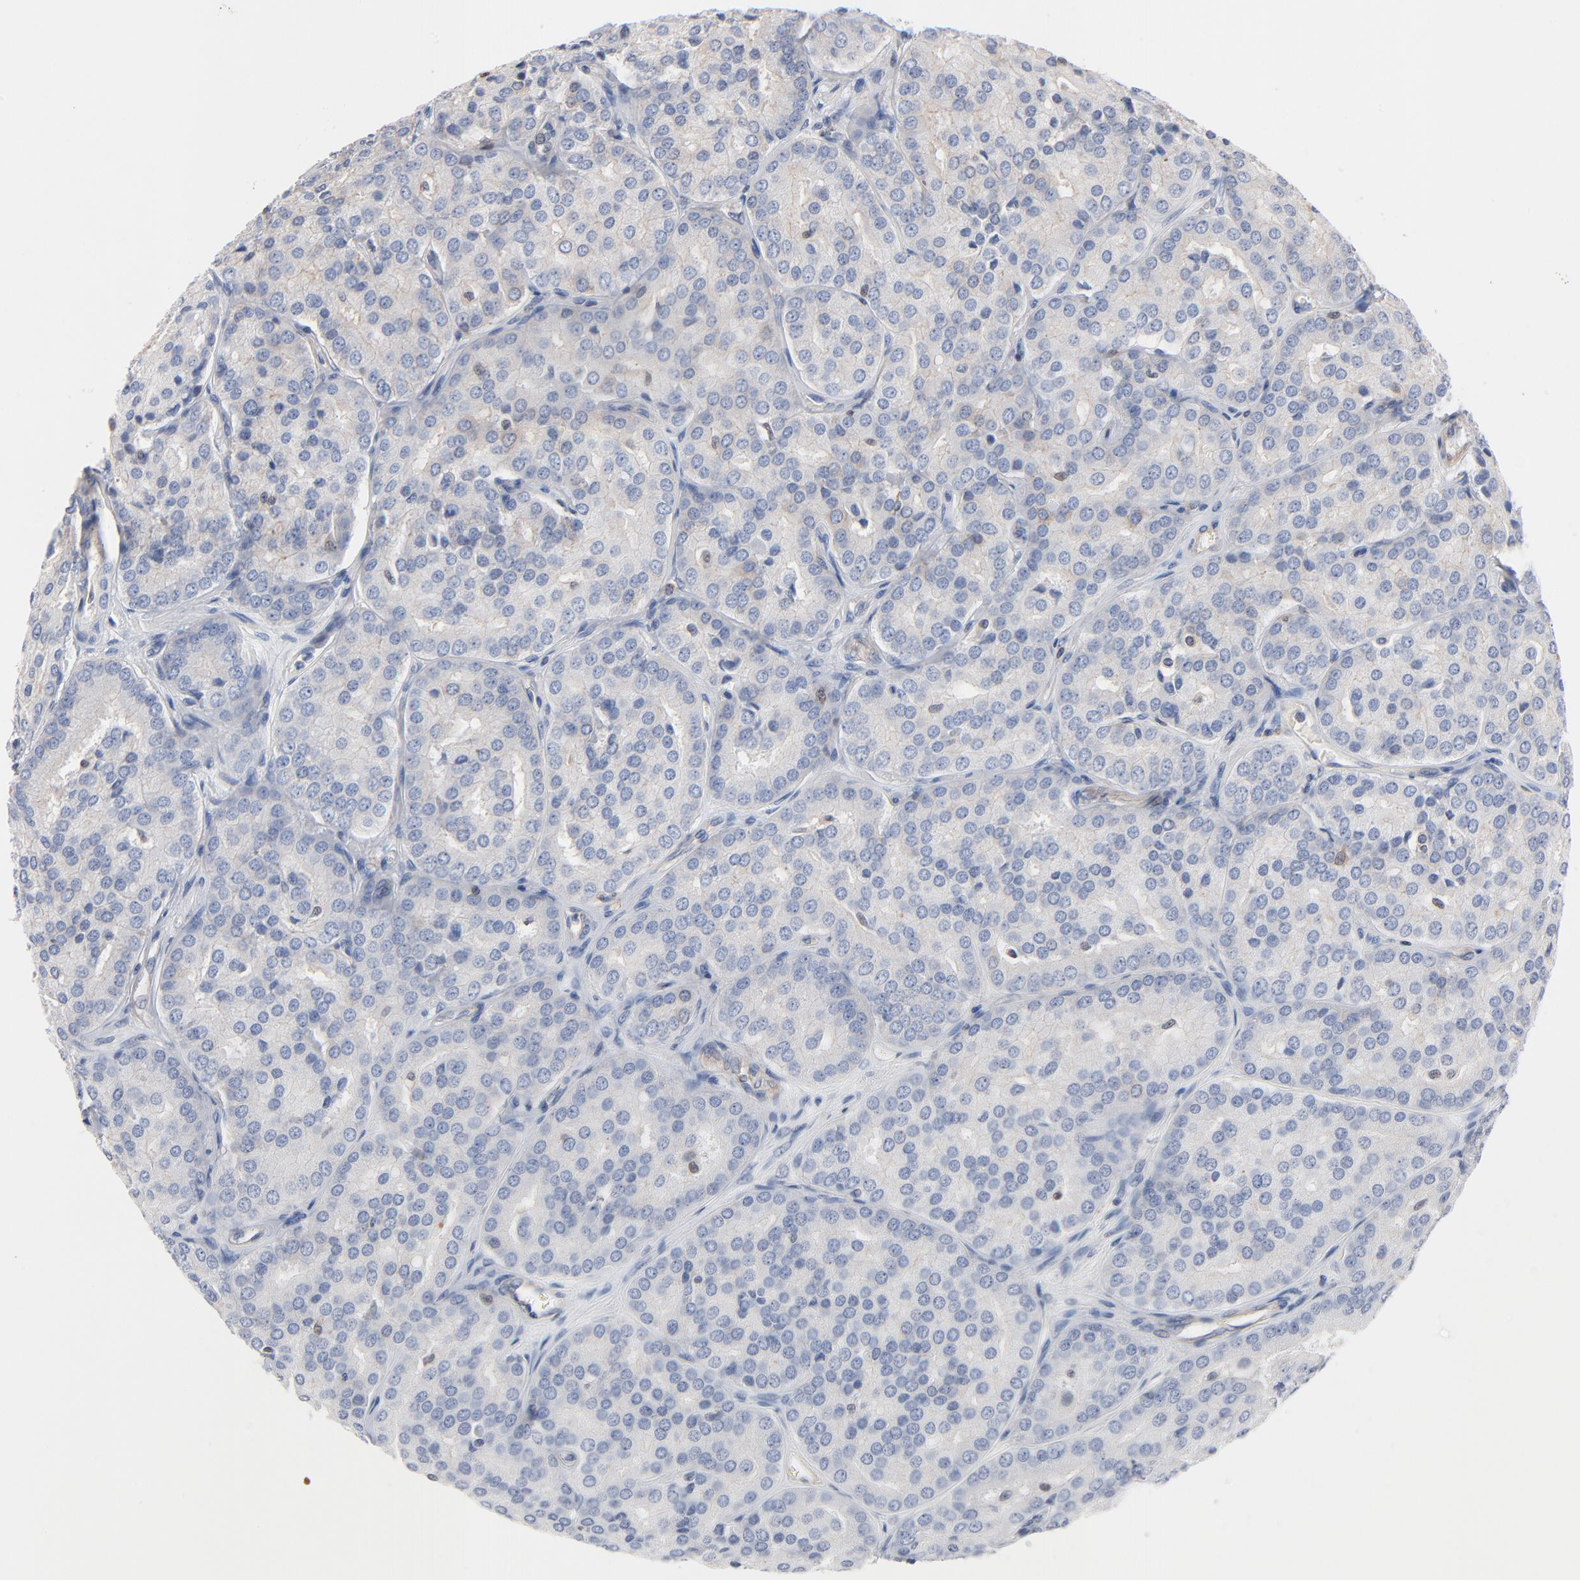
{"staining": {"intensity": "negative", "quantity": "none", "location": "none"}, "tissue": "prostate cancer", "cell_type": "Tumor cells", "image_type": "cancer", "snomed": [{"axis": "morphology", "description": "Adenocarcinoma, High grade"}, {"axis": "topography", "description": "Prostate"}], "caption": "This image is of adenocarcinoma (high-grade) (prostate) stained with IHC to label a protein in brown with the nuclei are counter-stained blue. There is no staining in tumor cells. The staining was performed using DAB to visualize the protein expression in brown, while the nuclei were stained in blue with hematoxylin (Magnification: 20x).", "gene": "ARHGEF6", "patient": {"sex": "male", "age": 64}}